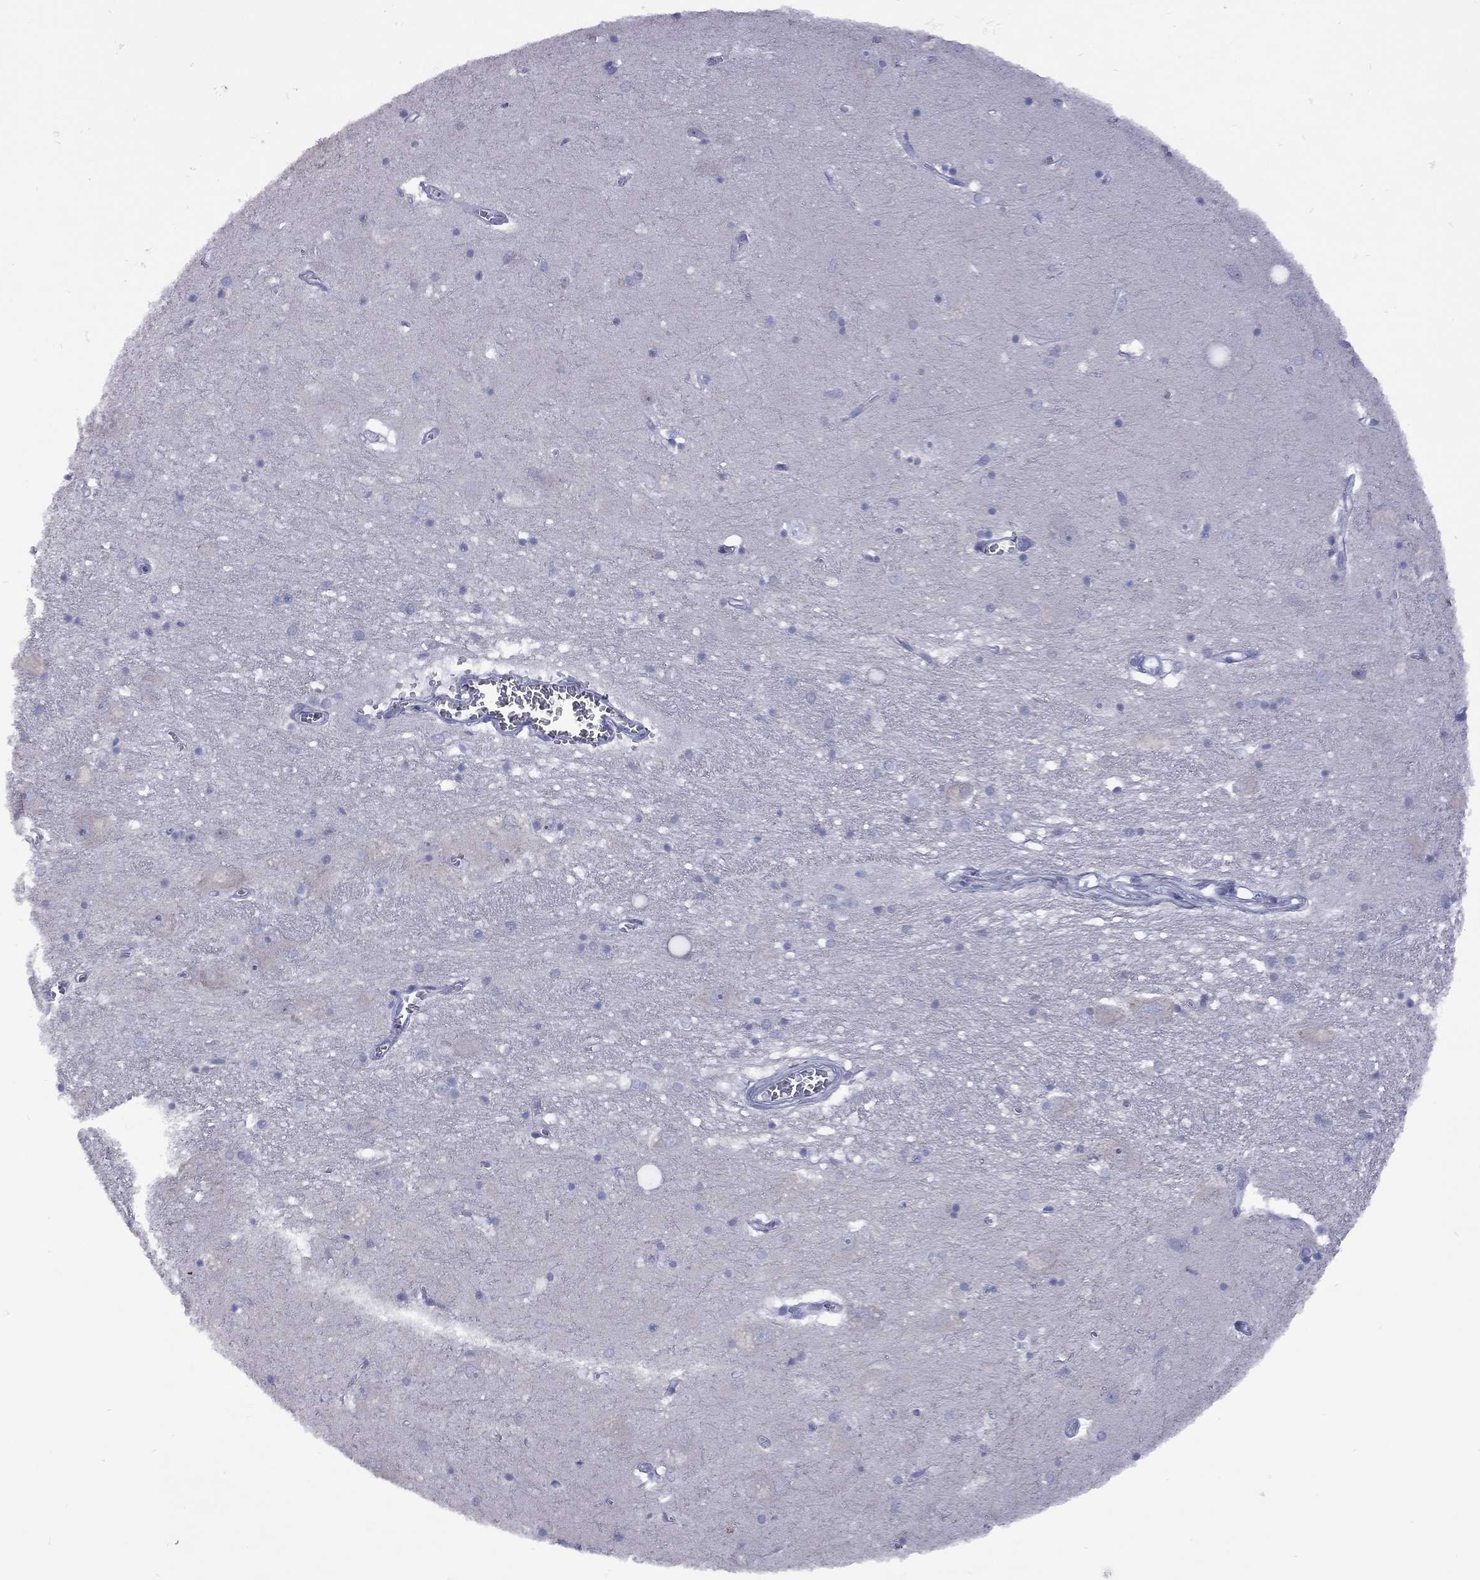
{"staining": {"intensity": "negative", "quantity": "none", "location": "none"}, "tissue": "caudate", "cell_type": "Glial cells", "image_type": "normal", "snomed": [{"axis": "morphology", "description": "Normal tissue, NOS"}, {"axis": "topography", "description": "Lateral ventricle wall"}], "caption": "Immunohistochemical staining of benign human caudate shows no significant positivity in glial cells.", "gene": "EPPIN", "patient": {"sex": "male", "age": 54}}